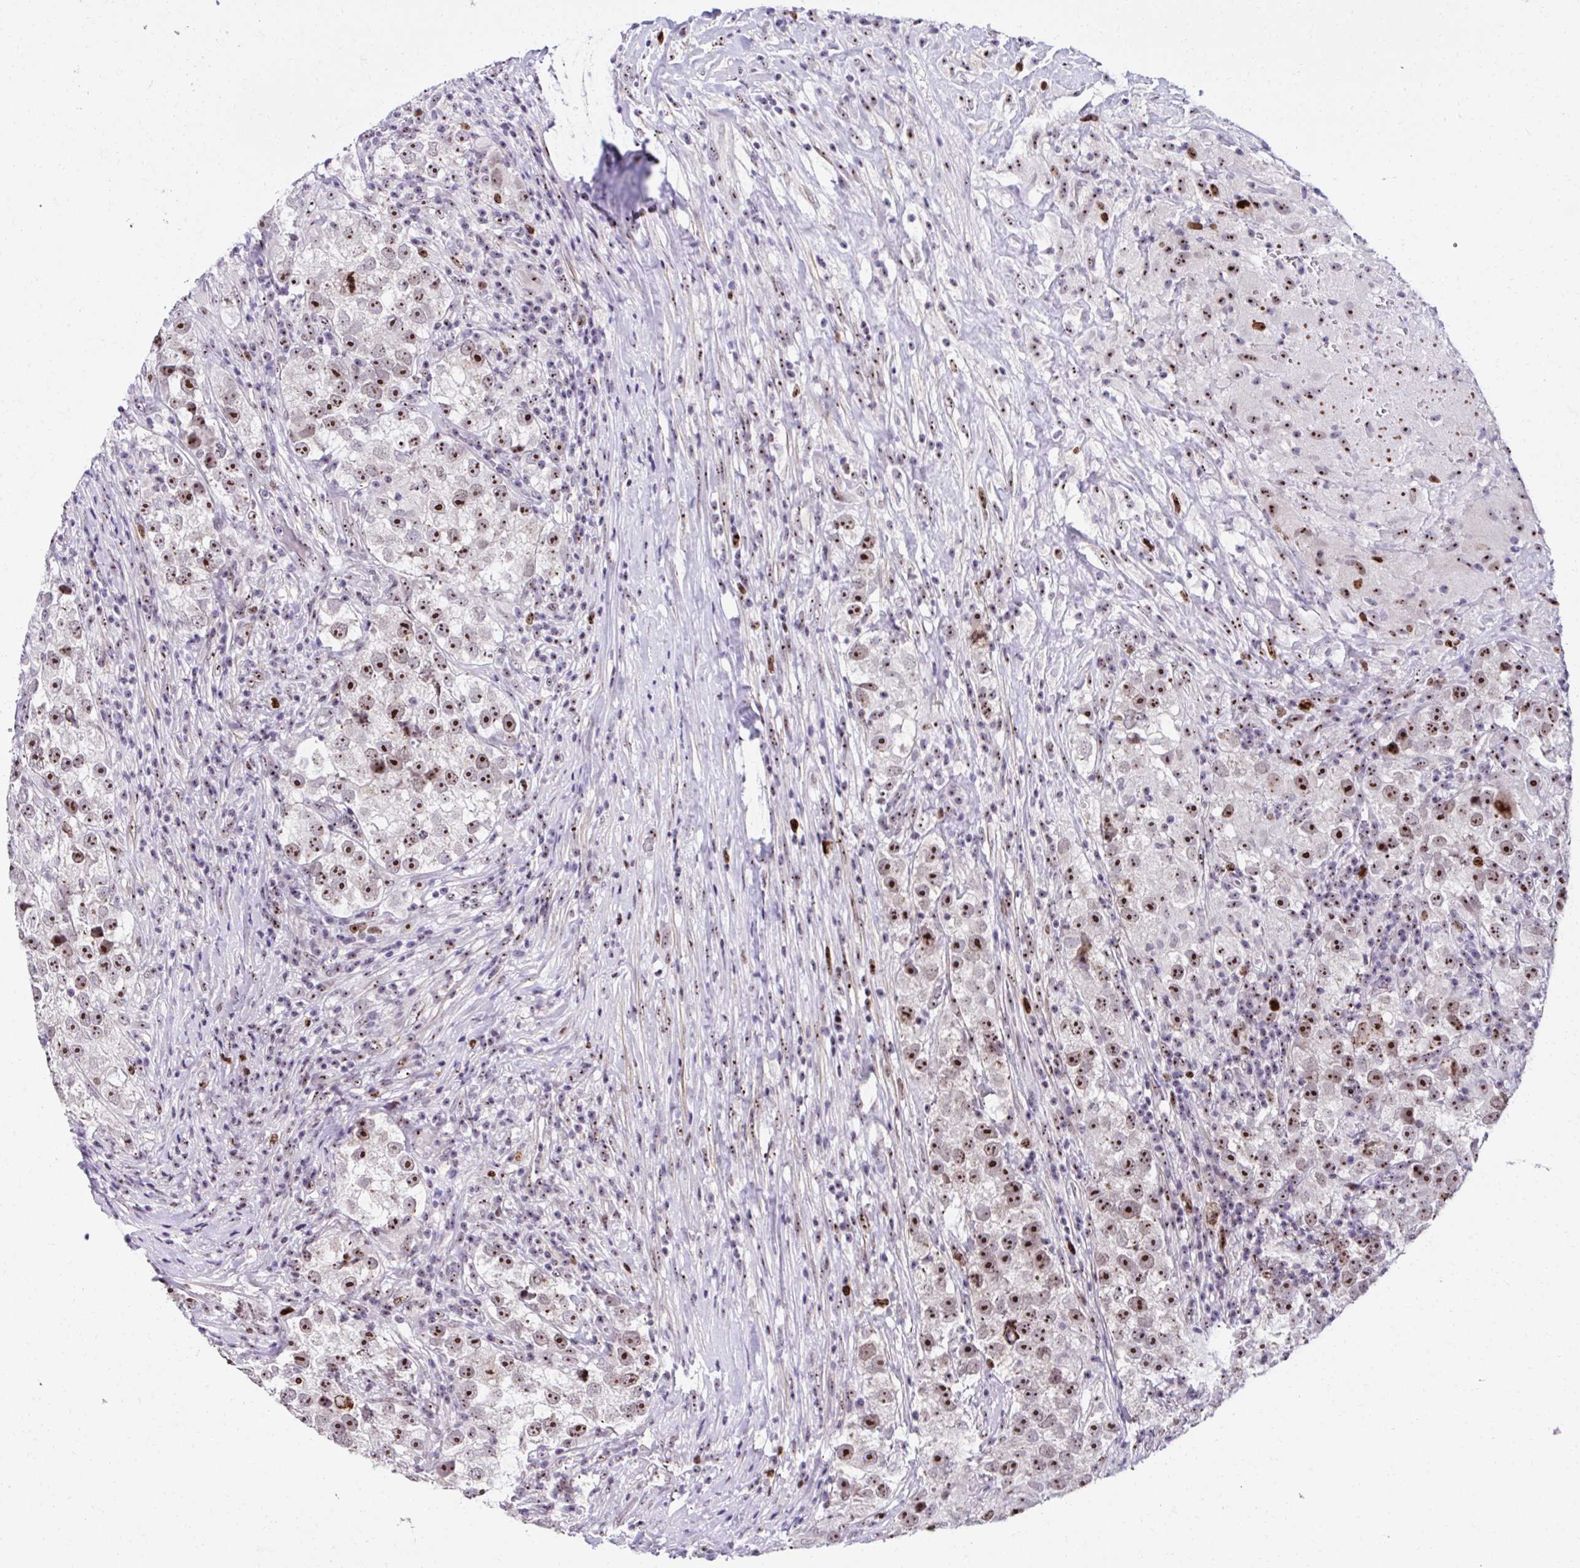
{"staining": {"intensity": "strong", "quantity": ">75%", "location": "nuclear"}, "tissue": "testis cancer", "cell_type": "Tumor cells", "image_type": "cancer", "snomed": [{"axis": "morphology", "description": "Seminoma, NOS"}, {"axis": "topography", "description": "Testis"}], "caption": "Approximately >75% of tumor cells in human testis cancer (seminoma) exhibit strong nuclear protein staining as visualized by brown immunohistochemical staining.", "gene": "CEP72", "patient": {"sex": "male", "age": 46}}